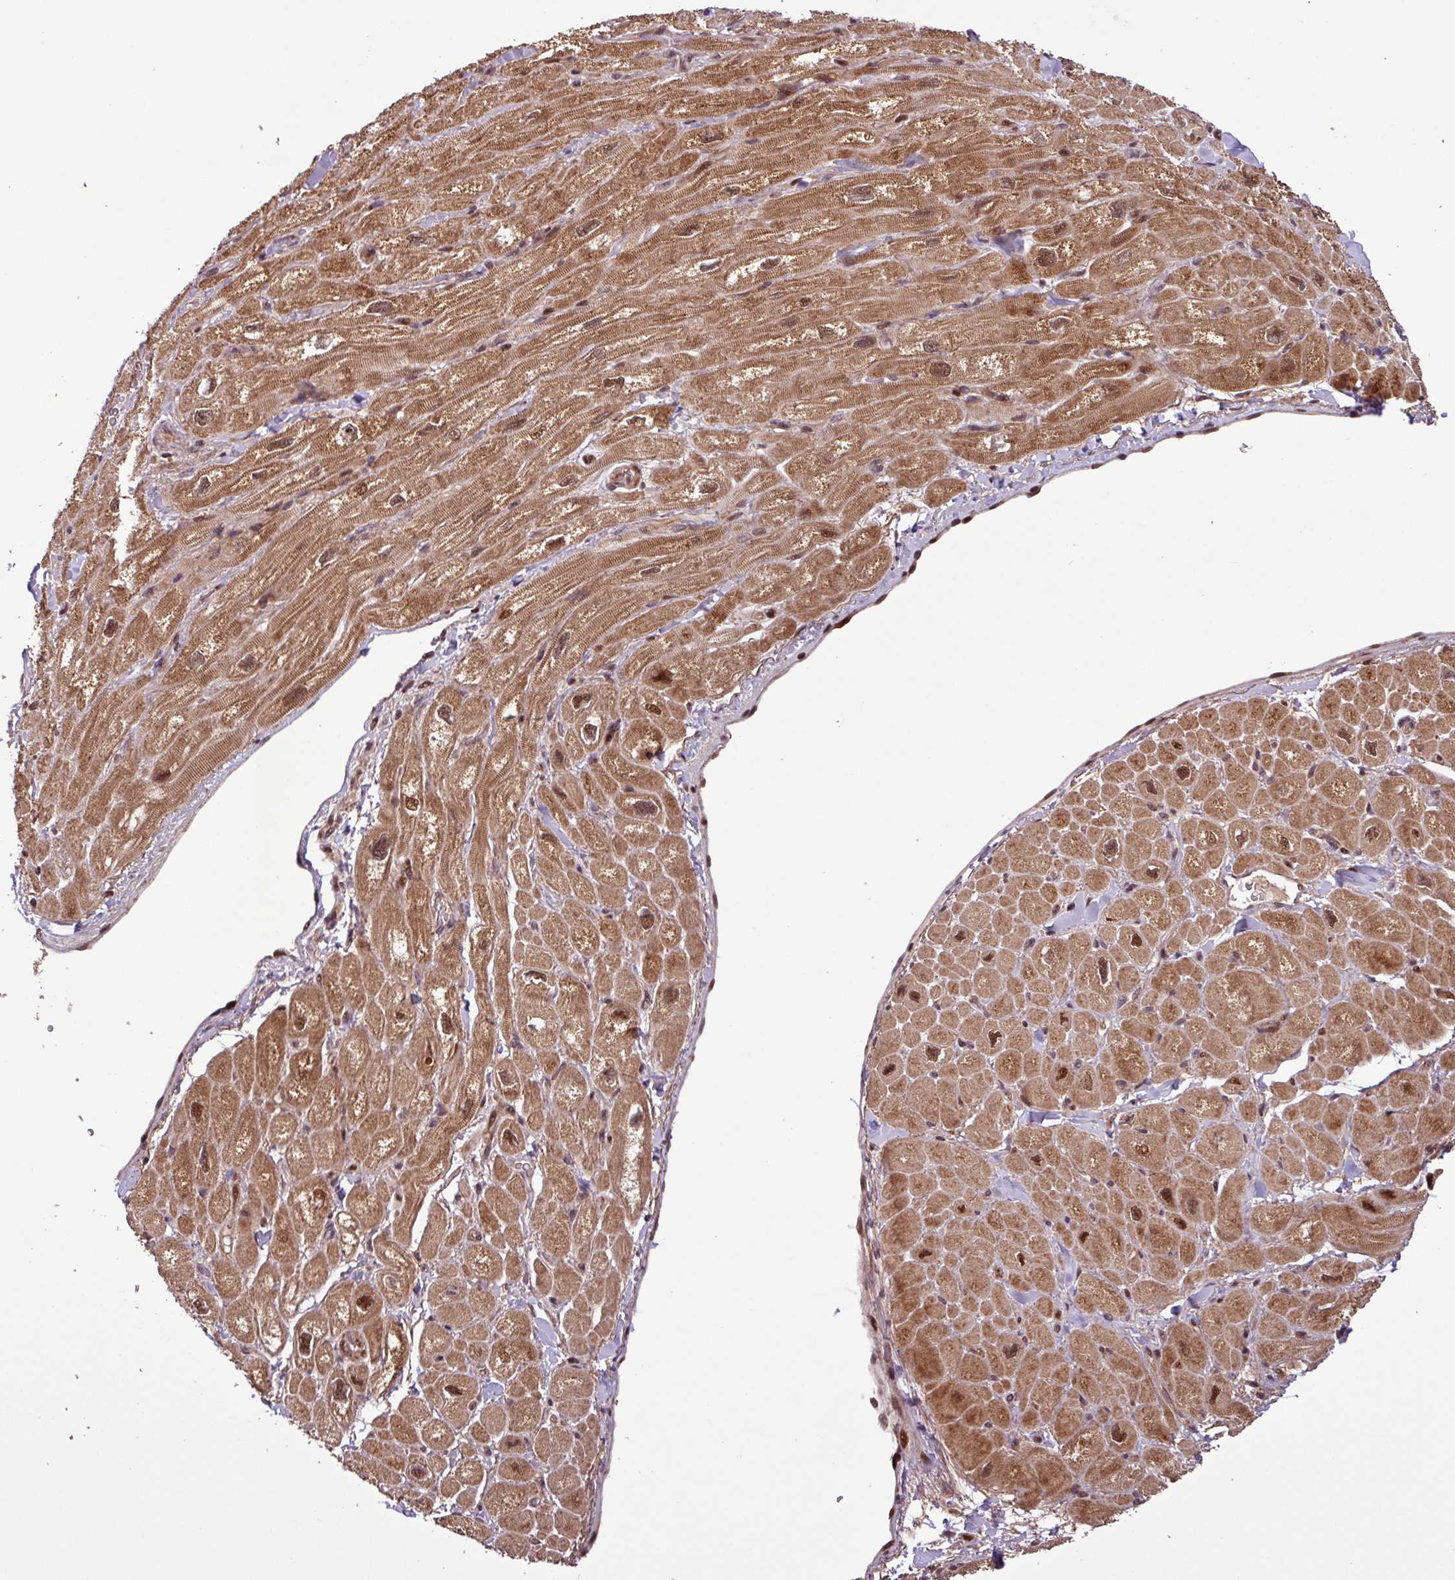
{"staining": {"intensity": "moderate", "quantity": ">75%", "location": "cytoplasmic/membranous,nuclear"}, "tissue": "heart muscle", "cell_type": "Cardiomyocytes", "image_type": "normal", "snomed": [{"axis": "morphology", "description": "Normal tissue, NOS"}, {"axis": "topography", "description": "Heart"}], "caption": "IHC of normal heart muscle exhibits medium levels of moderate cytoplasmic/membranous,nuclear expression in approximately >75% of cardiomyocytes. Using DAB (3,3'-diaminobenzidine) (brown) and hematoxylin (blue) stains, captured at high magnification using brightfield microscopy.", "gene": "SLC22A24", "patient": {"sex": "male", "age": 65}}